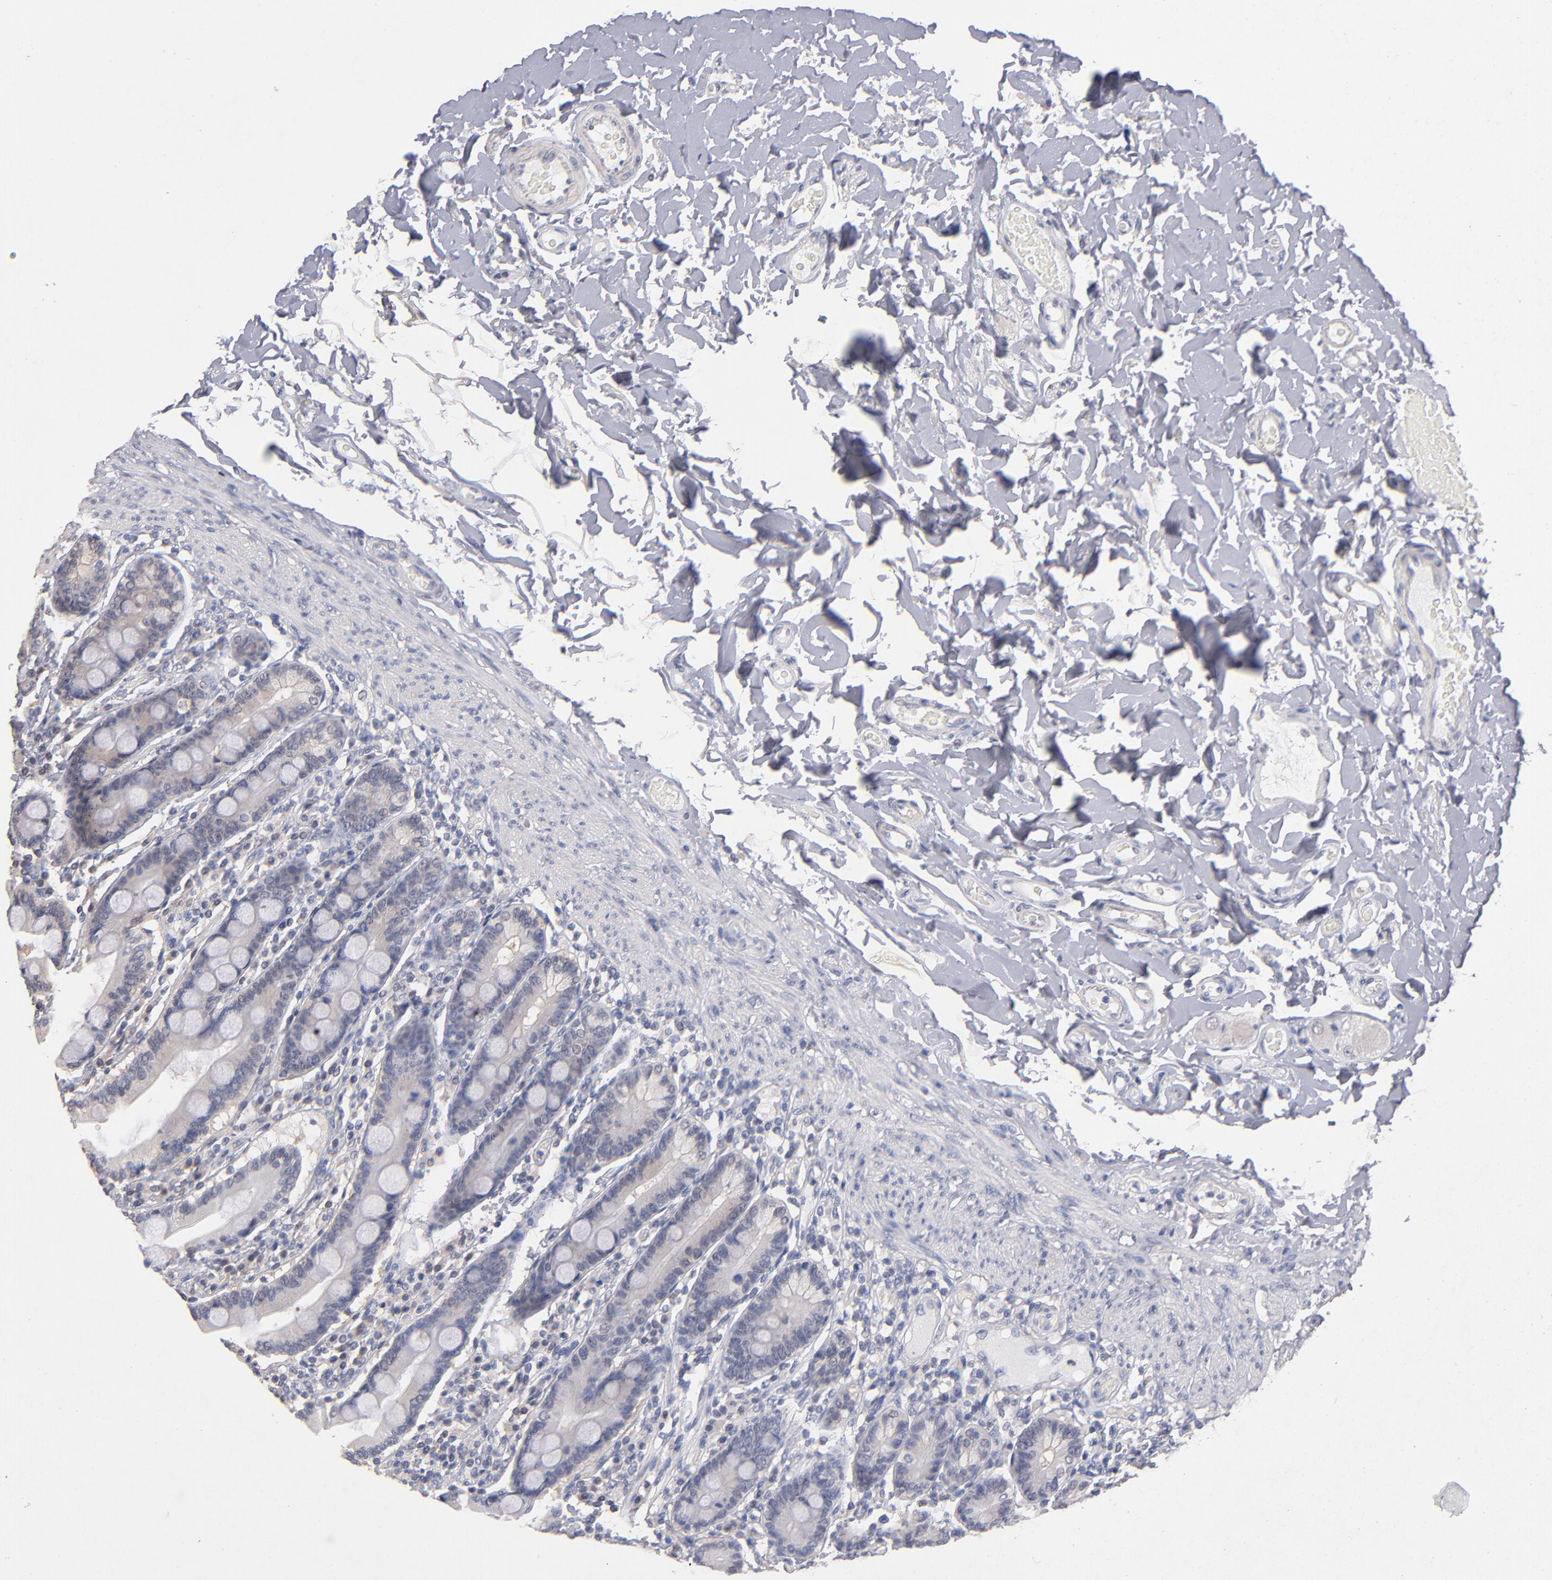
{"staining": {"intensity": "negative", "quantity": "none", "location": "none"}, "tissue": "duodenum", "cell_type": "Glandular cells", "image_type": "normal", "snomed": [{"axis": "morphology", "description": "Normal tissue, NOS"}, {"axis": "topography", "description": "Duodenum"}], "caption": "Histopathology image shows no protein expression in glandular cells of normal duodenum. The staining was performed using DAB (3,3'-diaminobenzidine) to visualize the protein expression in brown, while the nuclei were stained in blue with hematoxylin (Magnification: 20x).", "gene": "PSMD10", "patient": {"sex": "male", "age": 73}}